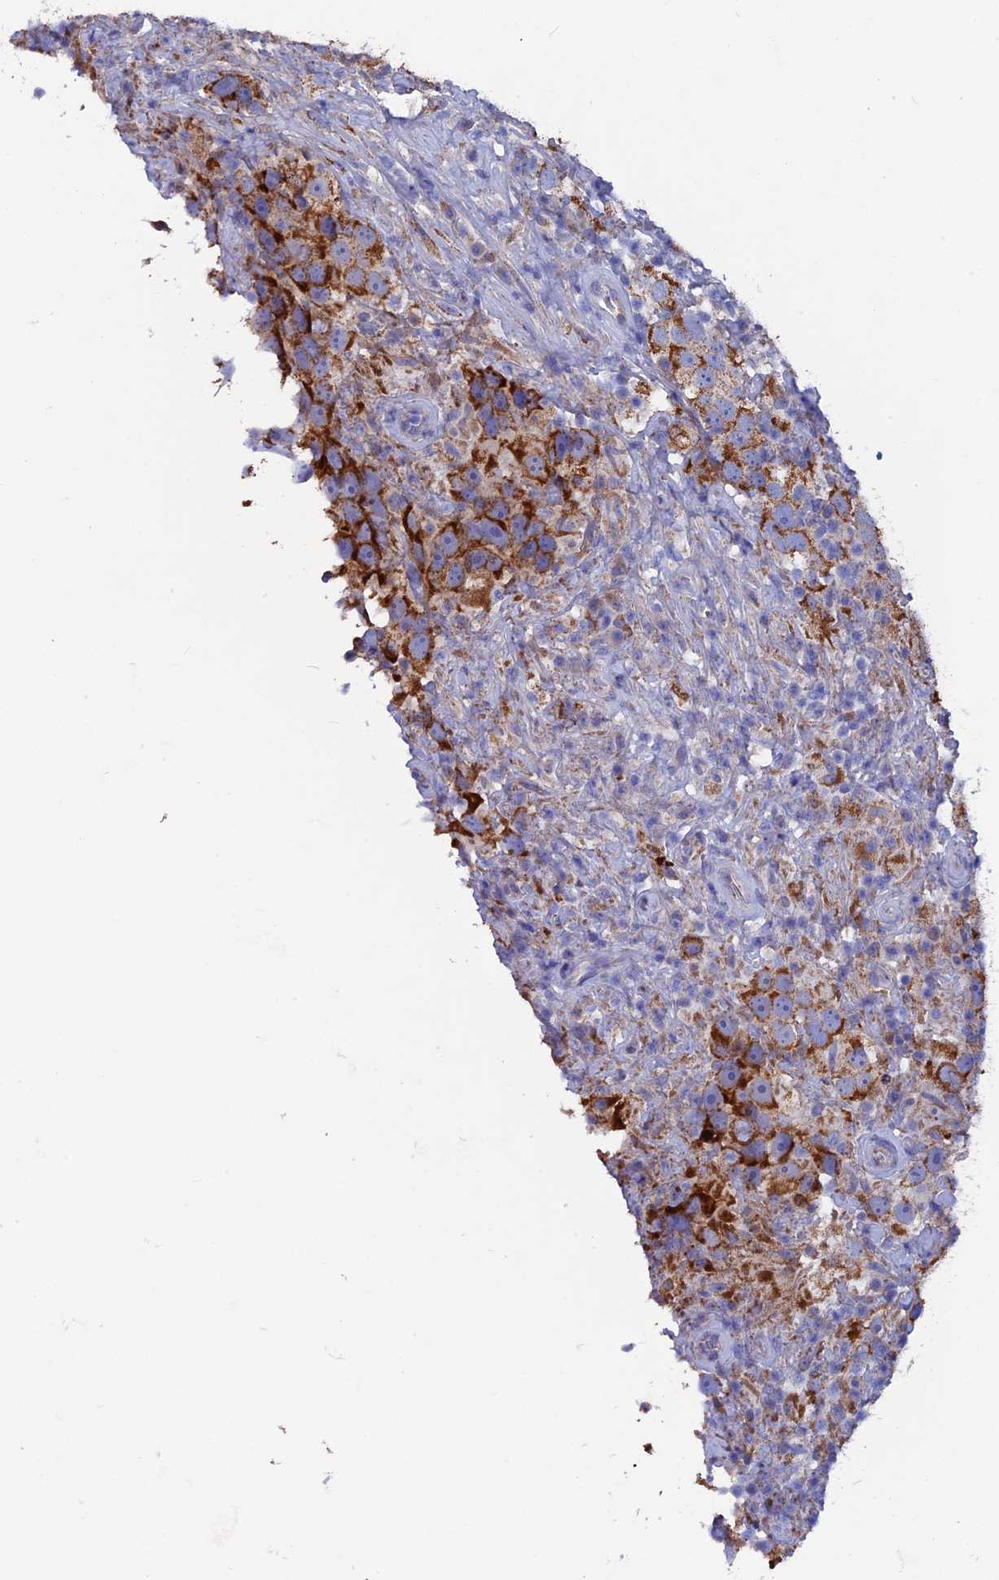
{"staining": {"intensity": "strong", "quantity": ">75%", "location": "cytoplasmic/membranous"}, "tissue": "testis cancer", "cell_type": "Tumor cells", "image_type": "cancer", "snomed": [{"axis": "morphology", "description": "Seminoma, NOS"}, {"axis": "topography", "description": "Testis"}], "caption": "High-power microscopy captured an immunohistochemistry photomicrograph of testis seminoma, revealing strong cytoplasmic/membranous staining in approximately >75% of tumor cells.", "gene": "AK4", "patient": {"sex": "male", "age": 49}}